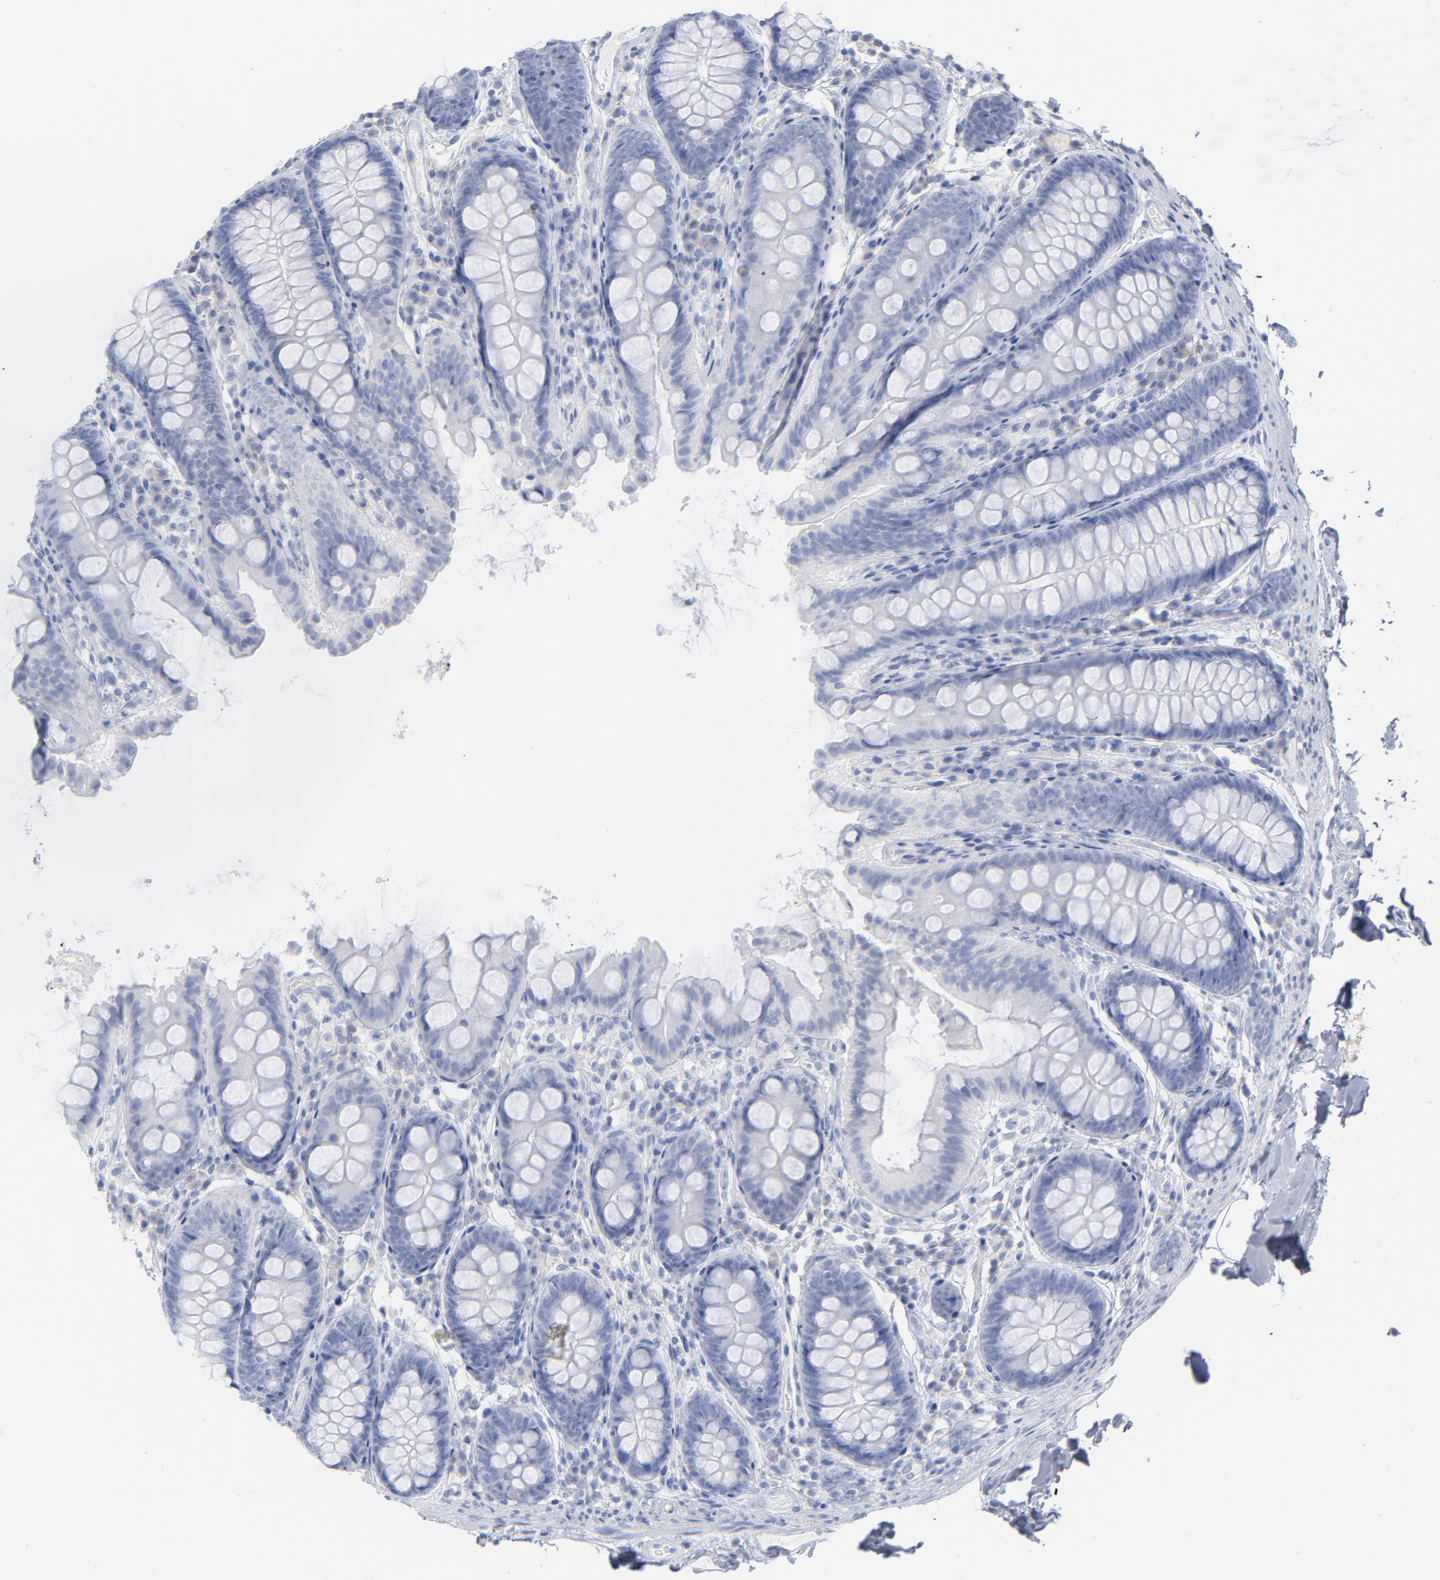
{"staining": {"intensity": "negative", "quantity": "none", "location": "none"}, "tissue": "colon", "cell_type": "Endothelial cells", "image_type": "normal", "snomed": [{"axis": "morphology", "description": "Normal tissue, NOS"}, {"axis": "topography", "description": "Colon"}], "caption": "Immunohistochemistry of normal colon displays no positivity in endothelial cells.", "gene": "P2RY8", "patient": {"sex": "female", "age": 61}}